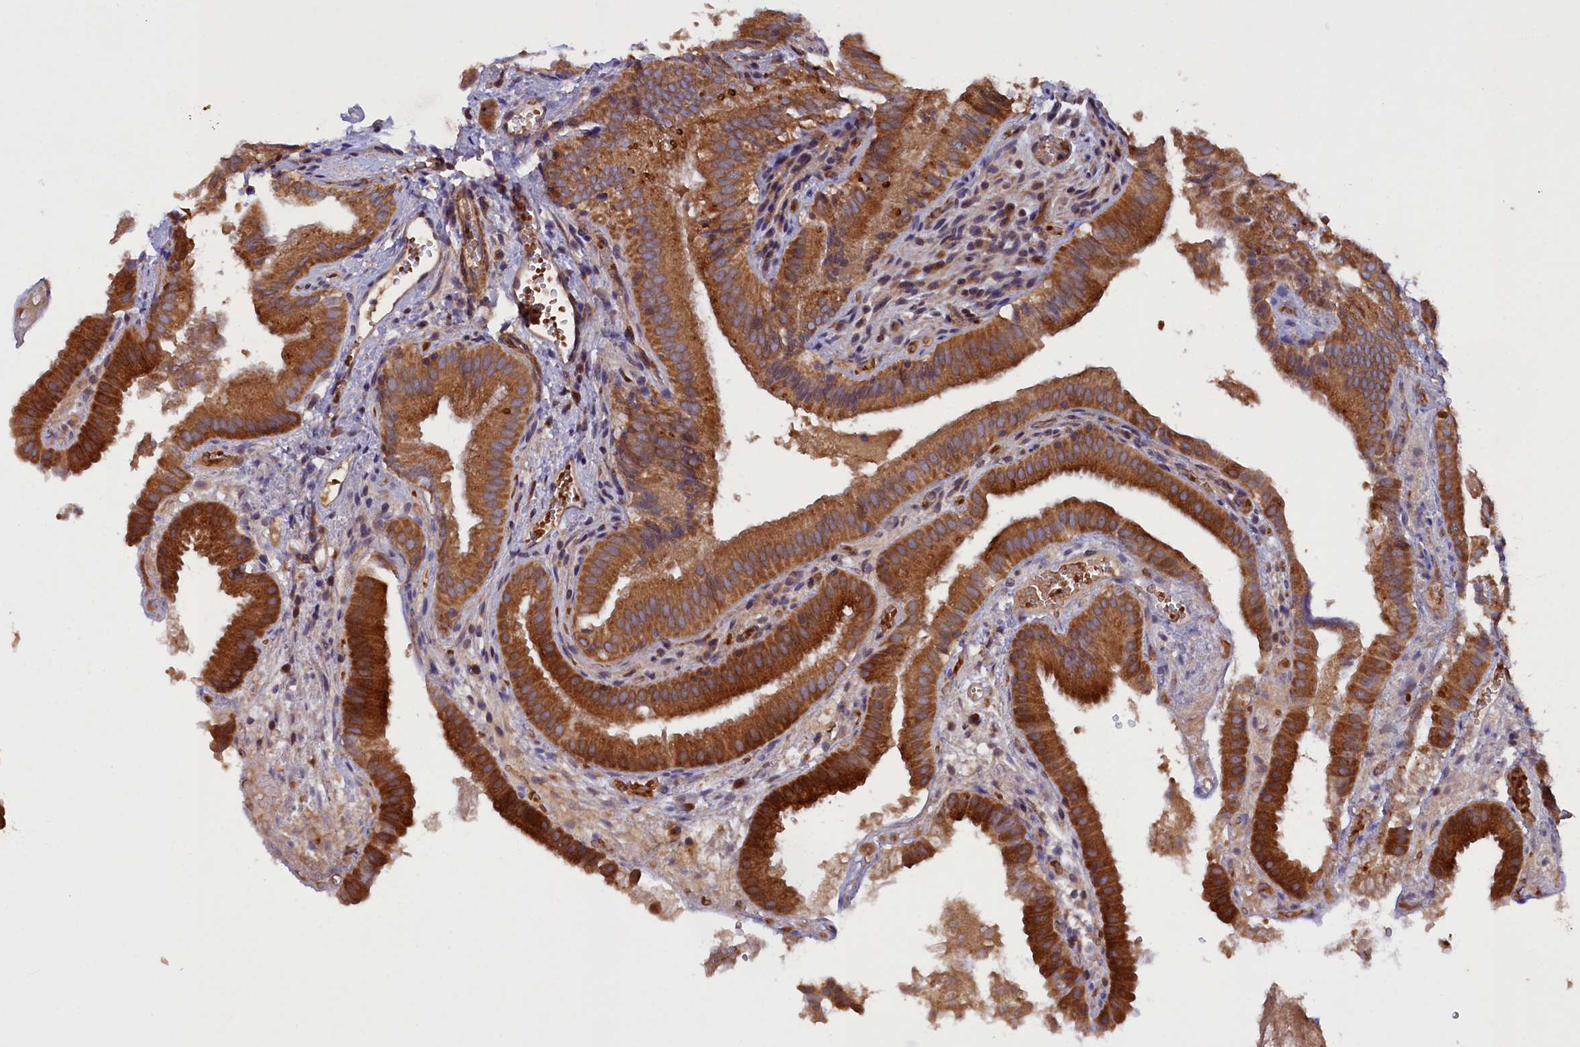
{"staining": {"intensity": "strong", "quantity": ">75%", "location": "cytoplasmic/membranous"}, "tissue": "gallbladder", "cell_type": "Glandular cells", "image_type": "normal", "snomed": [{"axis": "morphology", "description": "Normal tissue, NOS"}, {"axis": "topography", "description": "Gallbladder"}], "caption": "Protein expression analysis of benign gallbladder shows strong cytoplasmic/membranous staining in approximately >75% of glandular cells. (brown staining indicates protein expression, while blue staining denotes nuclei).", "gene": "ARRDC4", "patient": {"sex": "female", "age": 30}}